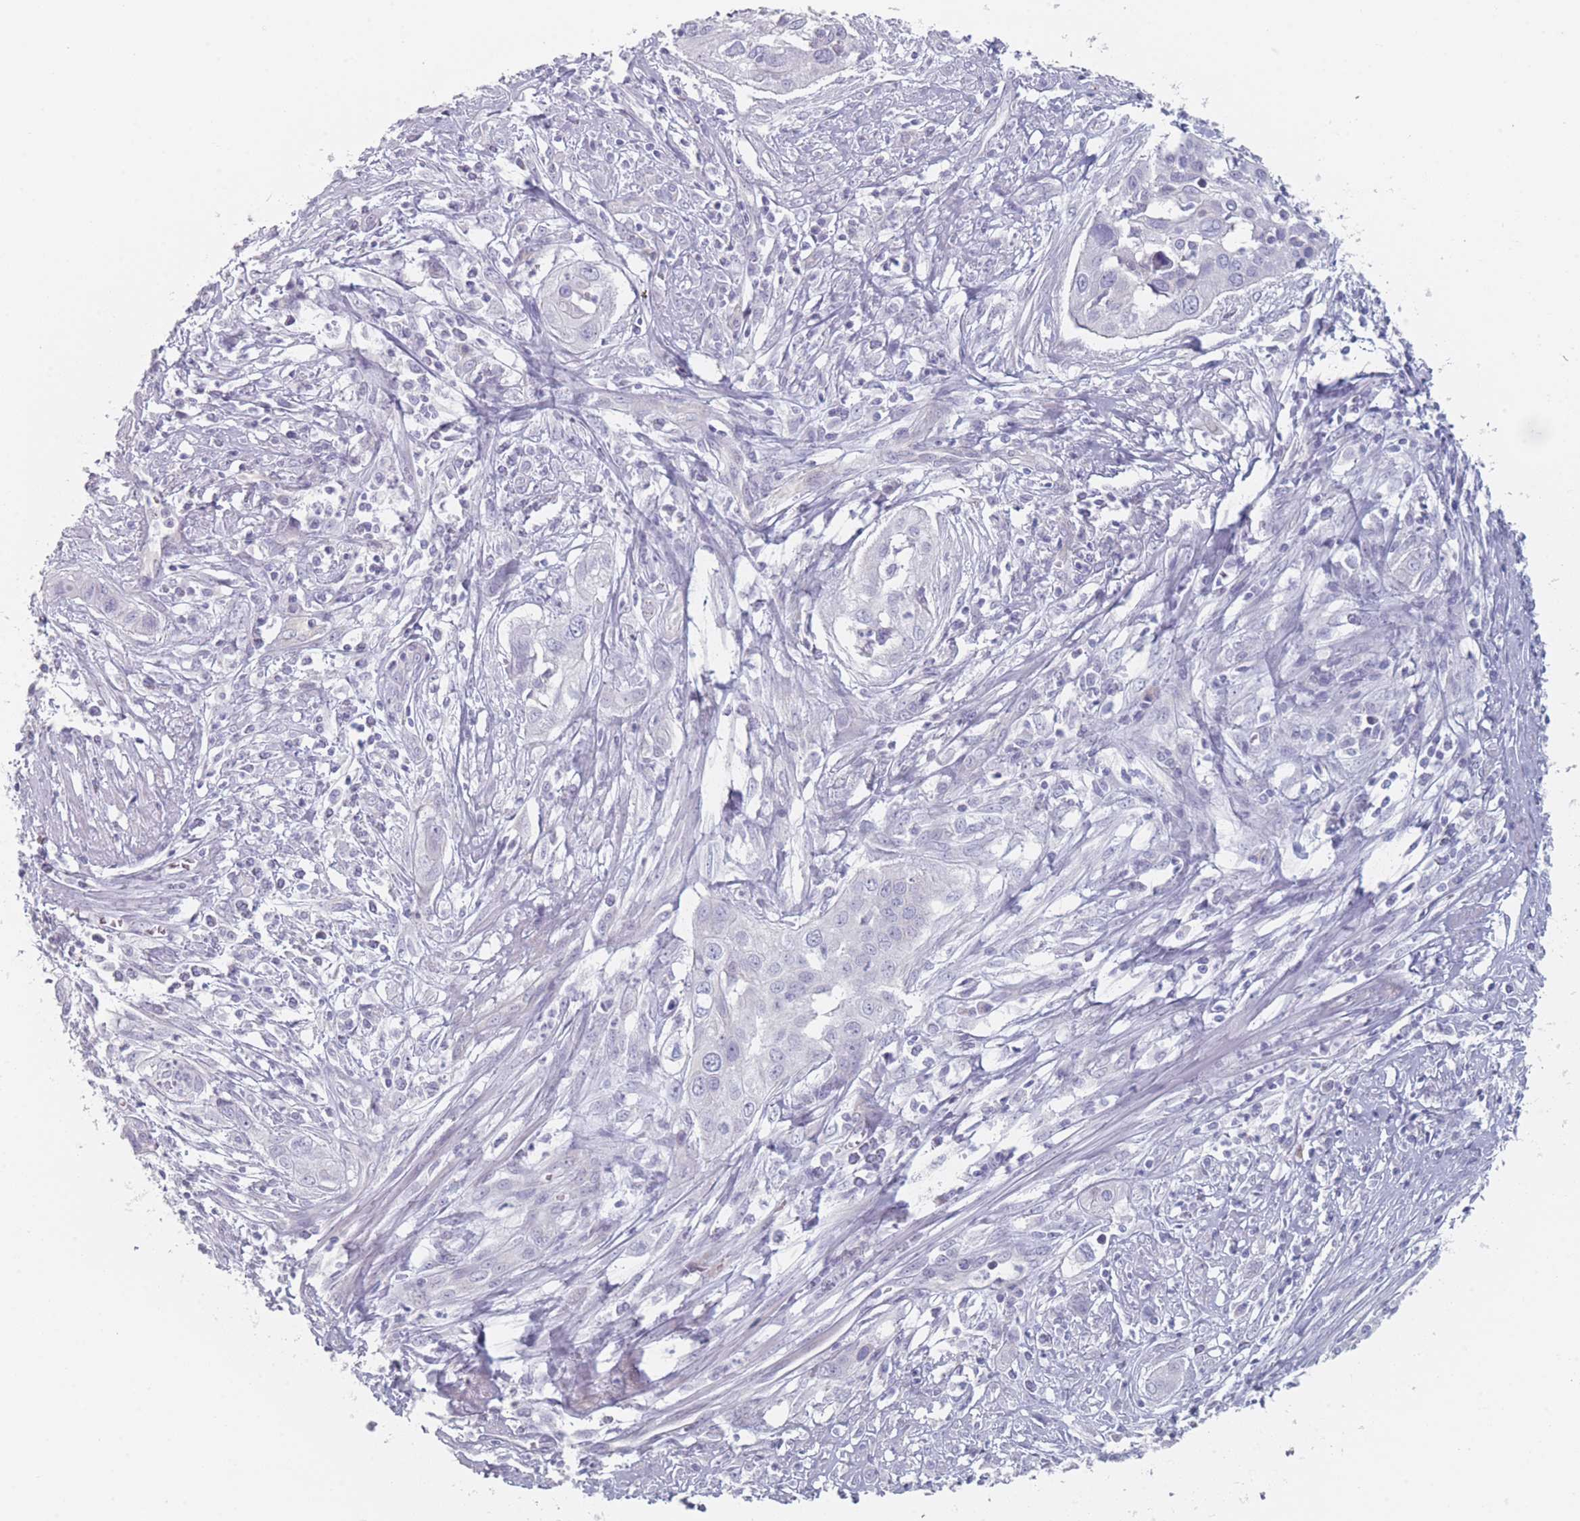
{"staining": {"intensity": "negative", "quantity": "none", "location": "none"}, "tissue": "cervical cancer", "cell_type": "Tumor cells", "image_type": "cancer", "snomed": [{"axis": "morphology", "description": "Squamous cell carcinoma, NOS"}, {"axis": "topography", "description": "Cervix"}], "caption": "This is a photomicrograph of immunohistochemistry (IHC) staining of cervical cancer, which shows no expression in tumor cells.", "gene": "RNF4", "patient": {"sex": "female", "age": 34}}